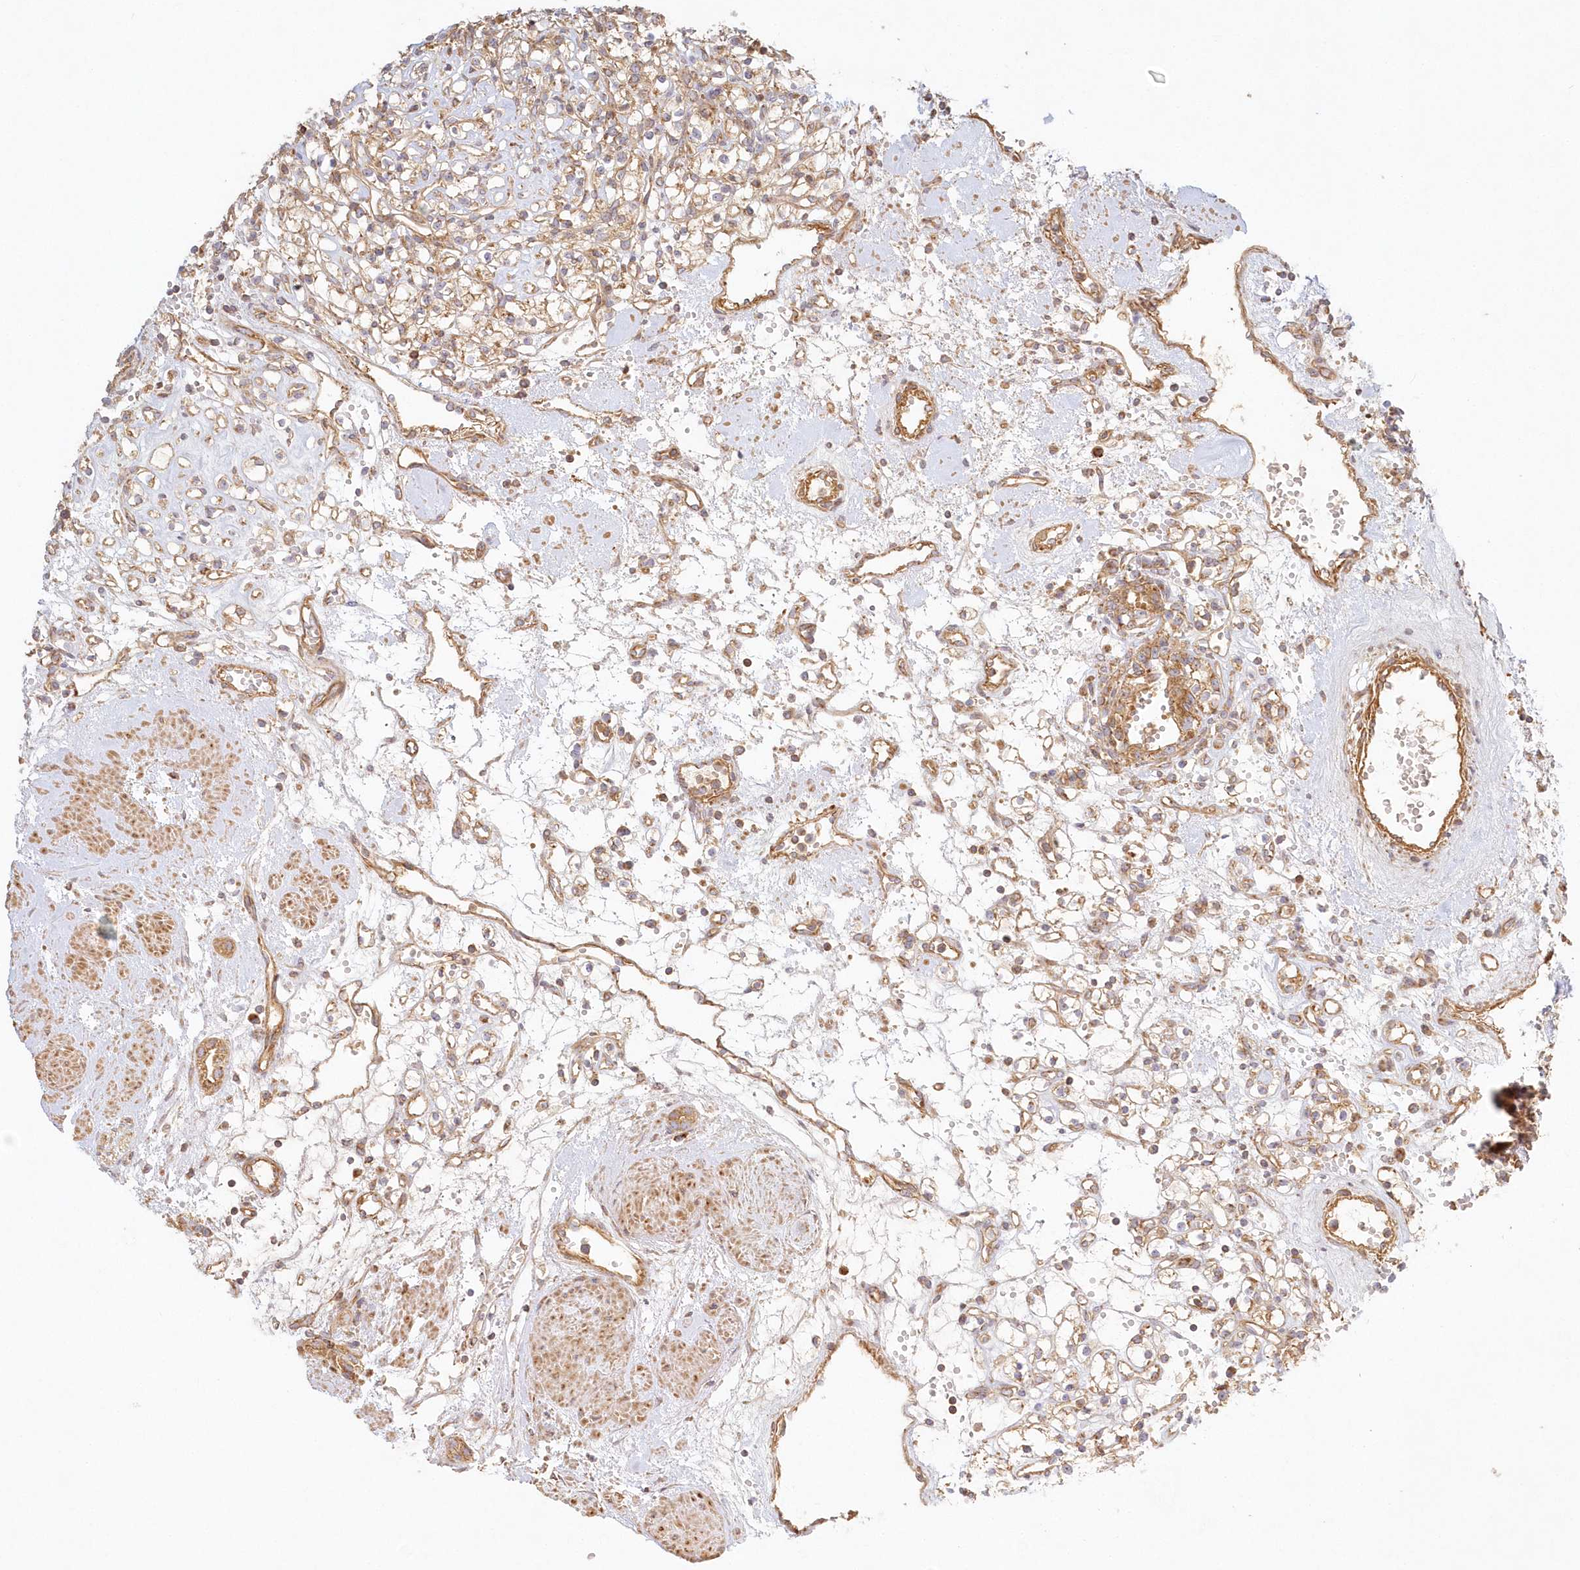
{"staining": {"intensity": "moderate", "quantity": ">75%", "location": "cytoplasmic/membranous"}, "tissue": "renal cancer", "cell_type": "Tumor cells", "image_type": "cancer", "snomed": [{"axis": "morphology", "description": "Adenocarcinoma, NOS"}, {"axis": "topography", "description": "Kidney"}], "caption": "Immunohistochemistry (IHC) of renal cancer shows medium levels of moderate cytoplasmic/membranous positivity in approximately >75% of tumor cells.", "gene": "KIAA0232", "patient": {"sex": "female", "age": 59}}